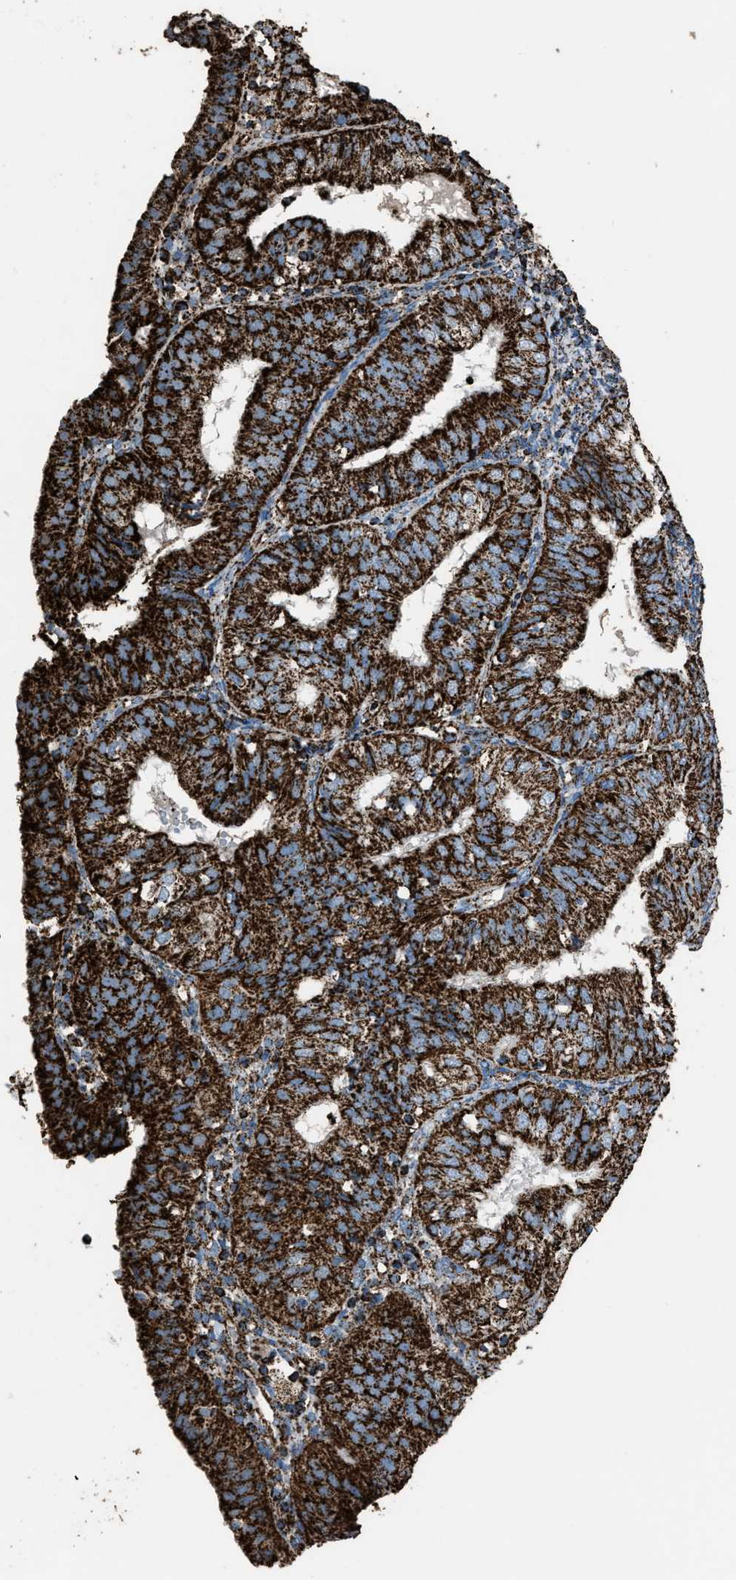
{"staining": {"intensity": "strong", "quantity": ">75%", "location": "cytoplasmic/membranous"}, "tissue": "endometrial cancer", "cell_type": "Tumor cells", "image_type": "cancer", "snomed": [{"axis": "morphology", "description": "Adenocarcinoma, NOS"}, {"axis": "topography", "description": "Endometrium"}], "caption": "Immunohistochemical staining of endometrial cancer demonstrates high levels of strong cytoplasmic/membranous expression in approximately >75% of tumor cells.", "gene": "MDH2", "patient": {"sex": "female", "age": 58}}